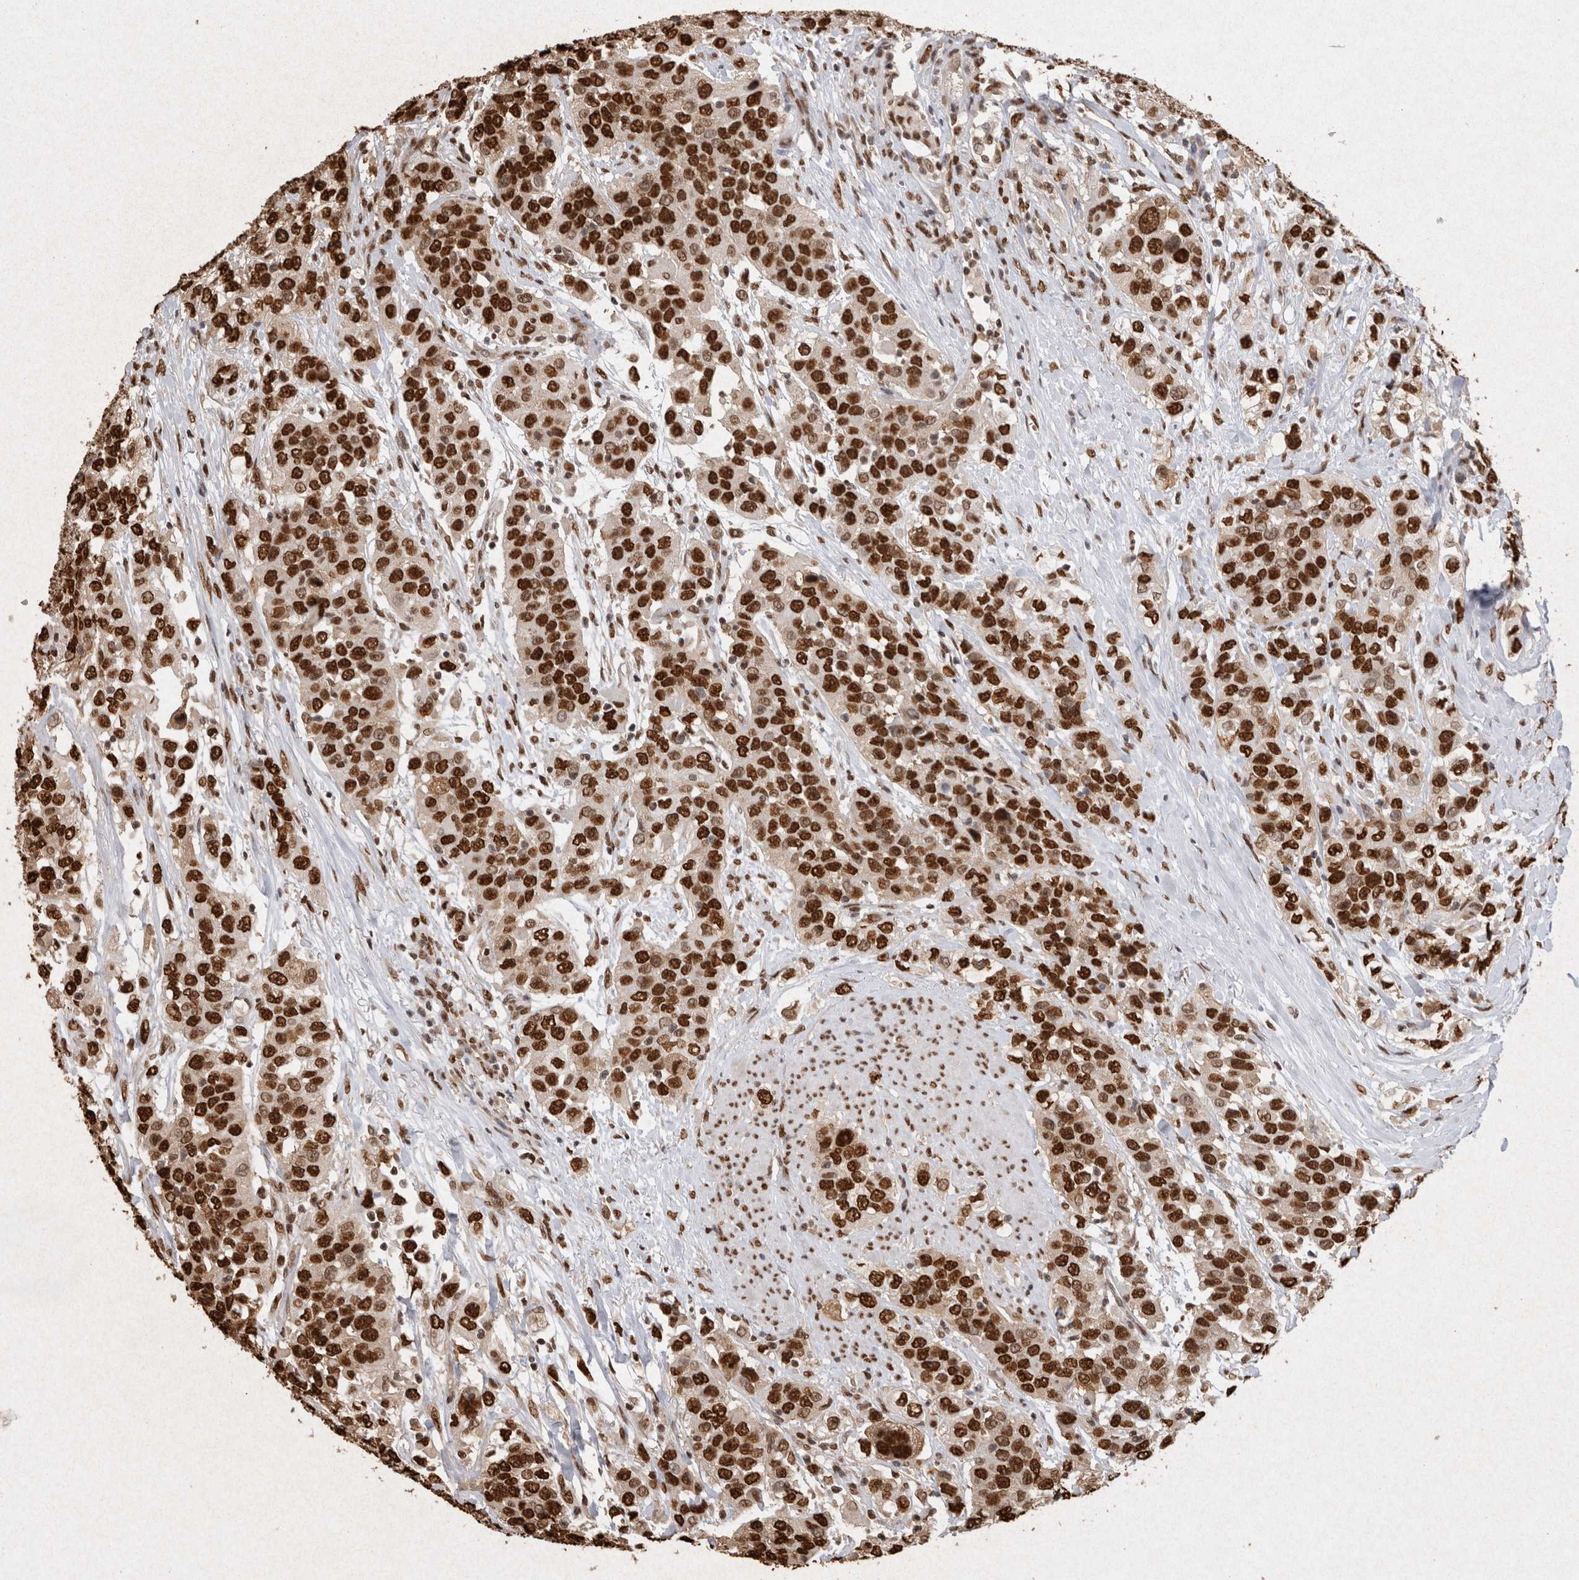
{"staining": {"intensity": "strong", "quantity": ">75%", "location": "nuclear"}, "tissue": "urothelial cancer", "cell_type": "Tumor cells", "image_type": "cancer", "snomed": [{"axis": "morphology", "description": "Urothelial carcinoma, High grade"}, {"axis": "topography", "description": "Urinary bladder"}], "caption": "High-grade urothelial carcinoma stained with DAB (3,3'-diaminobenzidine) immunohistochemistry reveals high levels of strong nuclear positivity in approximately >75% of tumor cells. Immunohistochemistry stains the protein of interest in brown and the nuclei are stained blue.", "gene": "HDGF", "patient": {"sex": "female", "age": 80}}